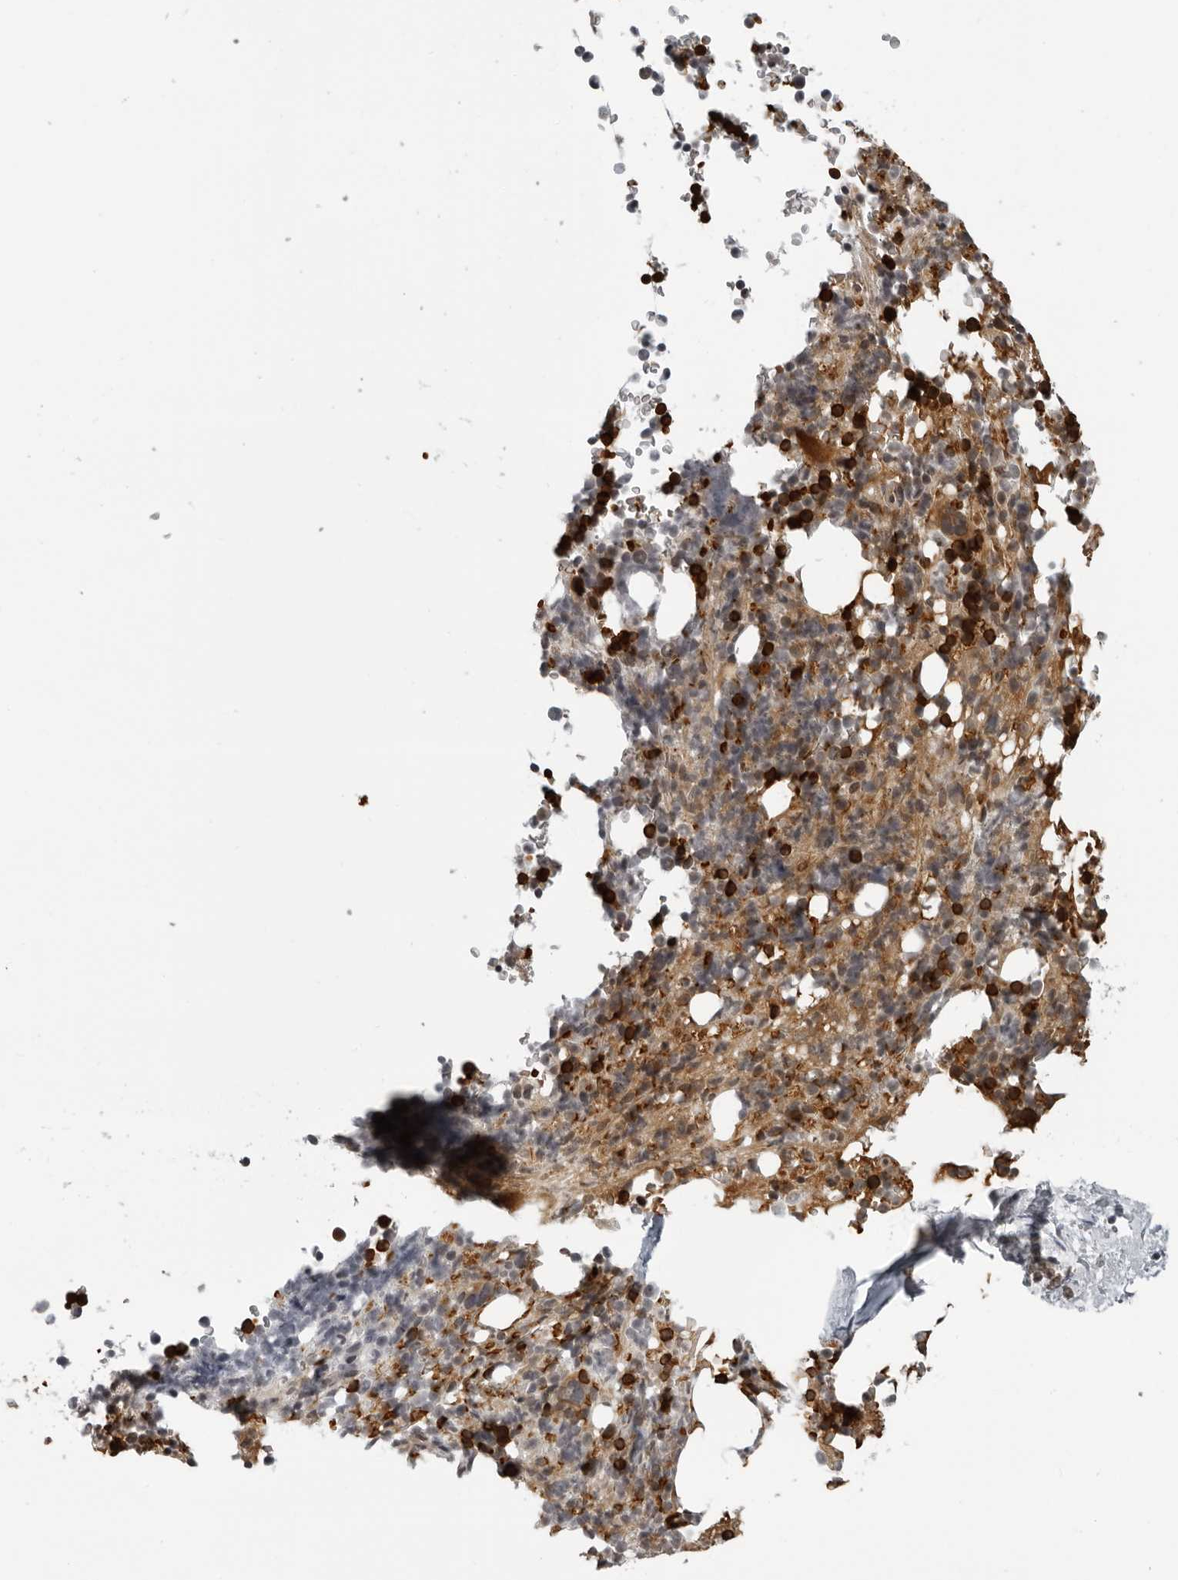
{"staining": {"intensity": "moderate", "quantity": "25%-75%", "location": "cytoplasmic/membranous"}, "tissue": "bone marrow", "cell_type": "Hematopoietic cells", "image_type": "normal", "snomed": [{"axis": "morphology", "description": "Normal tissue, NOS"}, {"axis": "topography", "description": "Bone marrow"}], "caption": "Immunohistochemical staining of unremarkable bone marrow demonstrates medium levels of moderate cytoplasmic/membranous expression in about 25%-75% of hematopoietic cells. The staining was performed using DAB, with brown indicating positive protein expression. Nuclei are stained blue with hematoxylin.", "gene": "THOP1", "patient": {"sex": "male", "age": 58}}